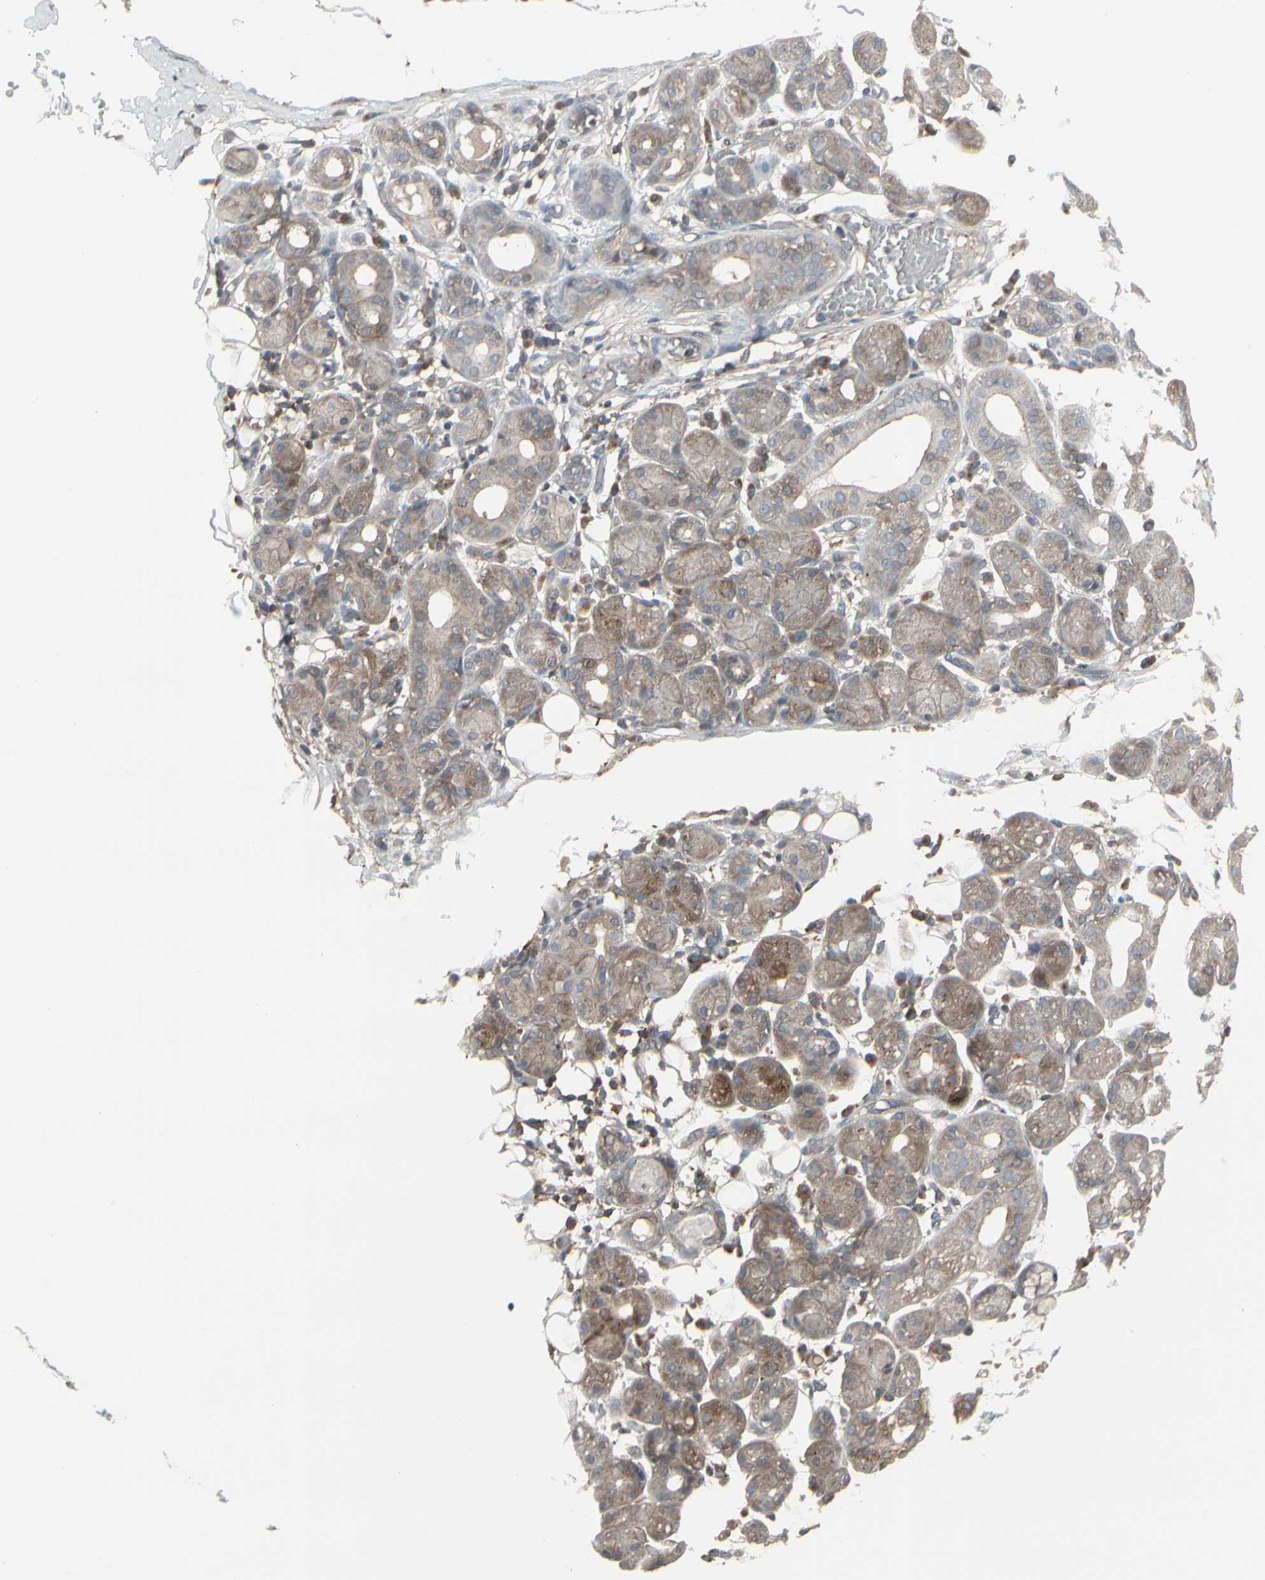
{"staining": {"intensity": "moderate", "quantity": ">75%", "location": "cytoplasmic/membranous"}, "tissue": "salivary gland", "cell_type": "Glandular cells", "image_type": "normal", "snomed": [{"axis": "morphology", "description": "Normal tissue, NOS"}, {"axis": "topography", "description": "Salivary gland"}, {"axis": "topography", "description": "Peripheral nerve tissue"}], "caption": "High-magnification brightfield microscopy of normal salivary gland stained with DAB (3,3'-diaminobenzidine) (brown) and counterstained with hematoxylin (blue). glandular cells exhibit moderate cytoplasmic/membranous positivity is appreciated in about>75% of cells.", "gene": "EPS15", "patient": {"sex": "male", "age": 62}}